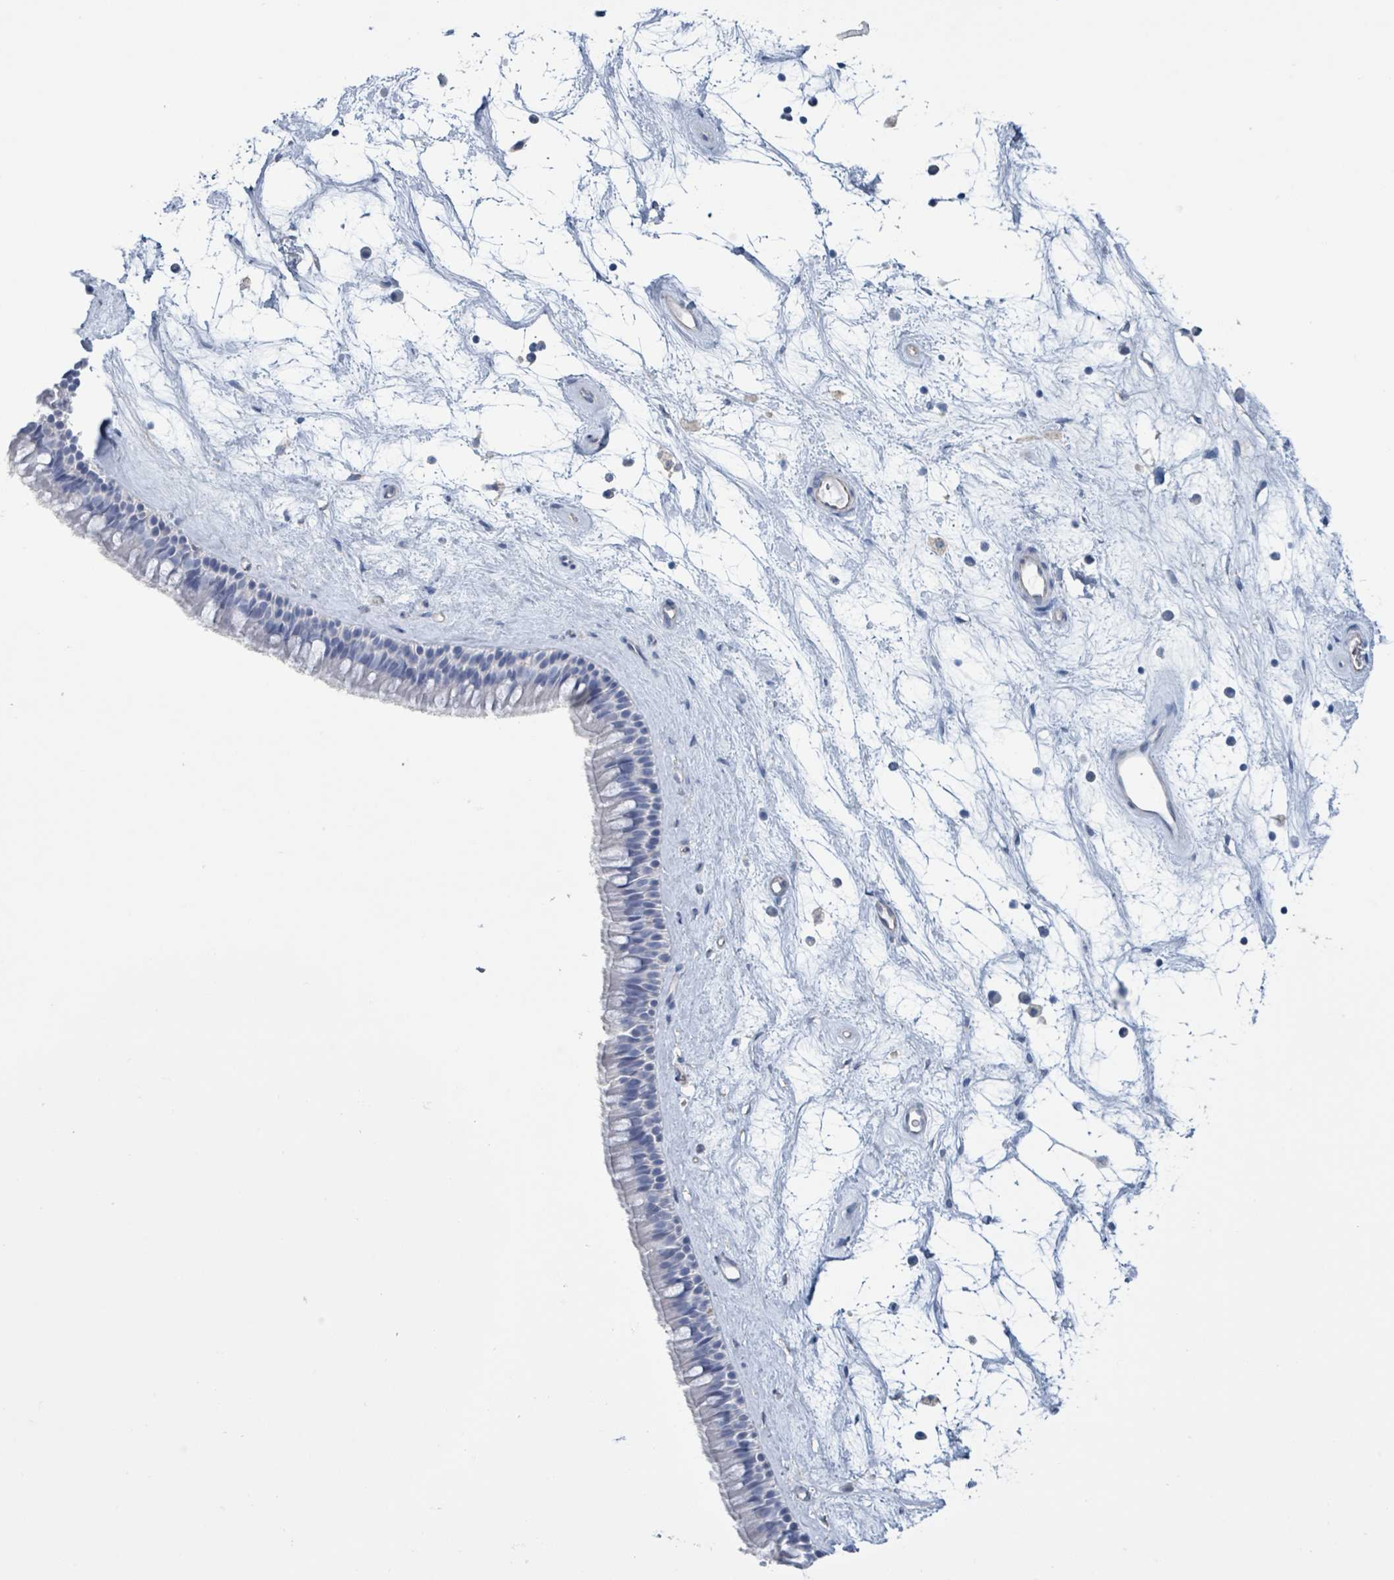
{"staining": {"intensity": "negative", "quantity": "none", "location": "none"}, "tissue": "nasopharynx", "cell_type": "Respiratory epithelial cells", "image_type": "normal", "snomed": [{"axis": "morphology", "description": "Normal tissue, NOS"}, {"axis": "topography", "description": "Nasopharynx"}], "caption": "Unremarkable nasopharynx was stained to show a protein in brown. There is no significant expression in respiratory epithelial cells. The staining was performed using DAB to visualize the protein expression in brown, while the nuclei were stained in blue with hematoxylin (Magnification: 20x).", "gene": "CT45A10", "patient": {"sex": "male", "age": 64}}